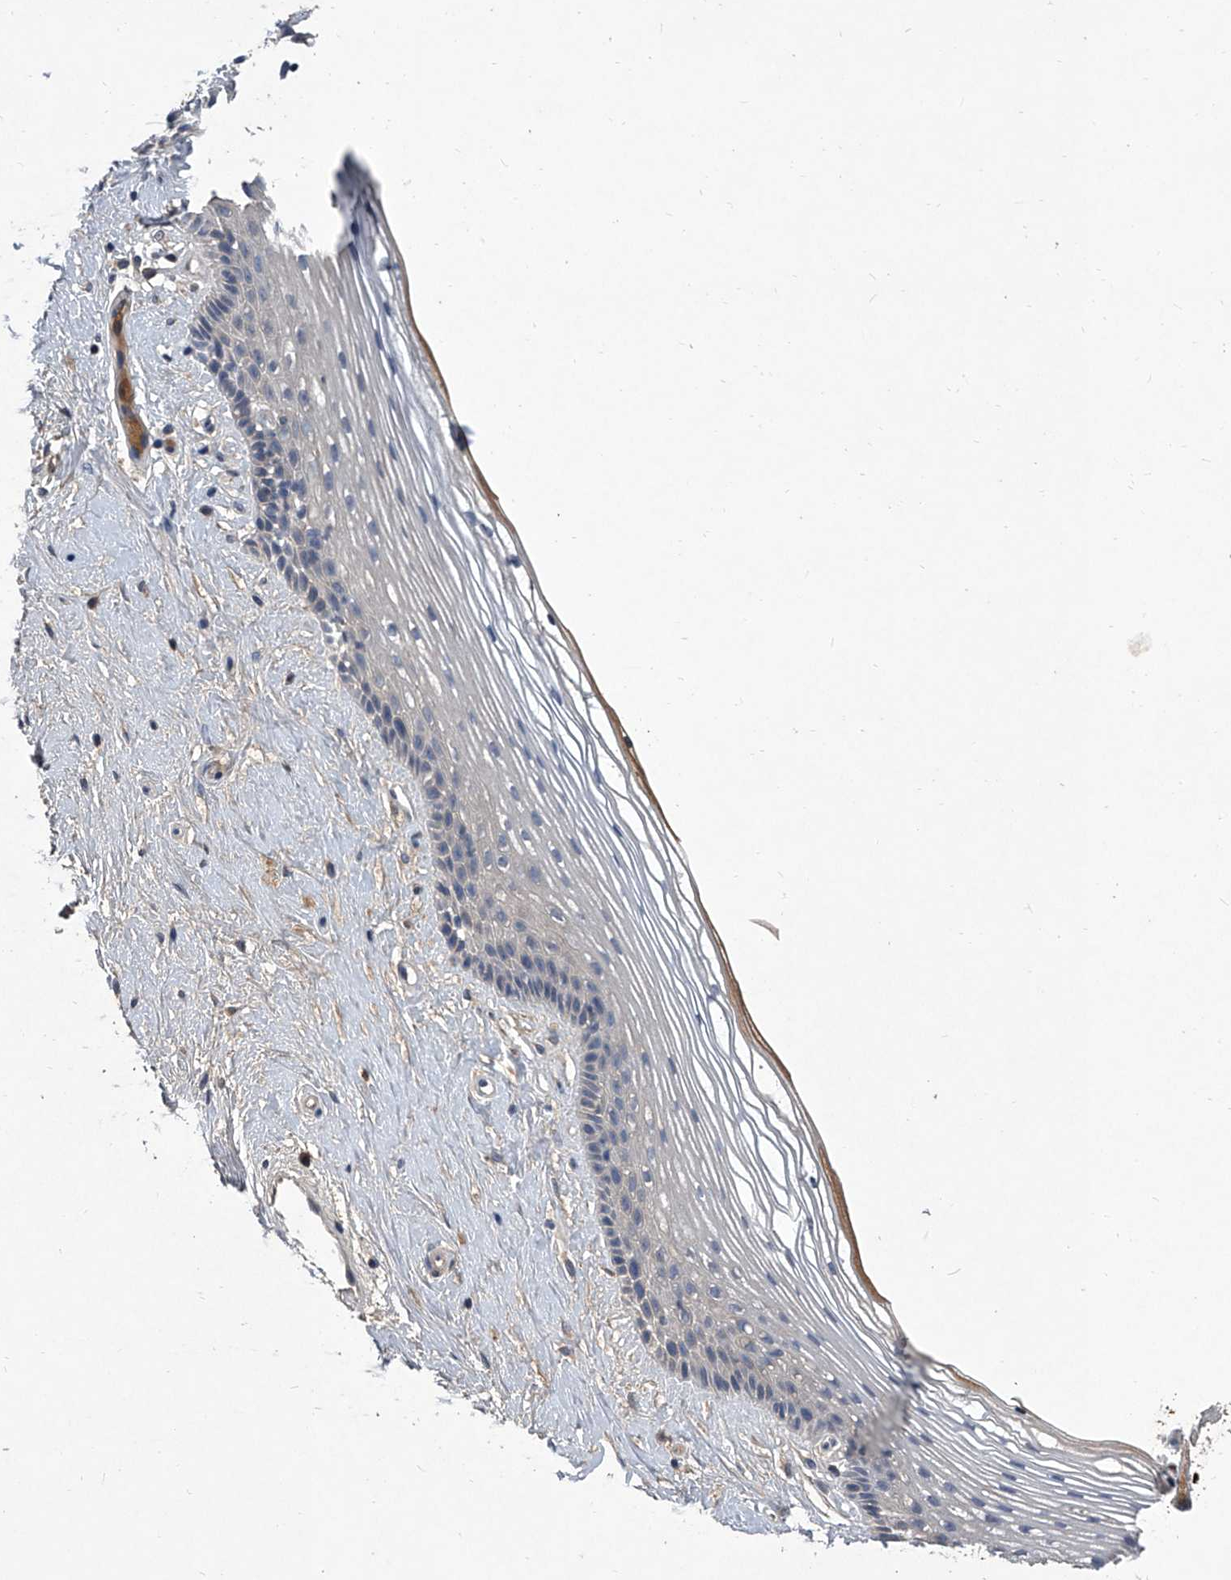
{"staining": {"intensity": "weak", "quantity": "<25%", "location": "cytoplasmic/membranous"}, "tissue": "vagina", "cell_type": "Squamous epithelial cells", "image_type": "normal", "snomed": [{"axis": "morphology", "description": "Normal tissue, NOS"}, {"axis": "topography", "description": "Vagina"}], "caption": "Immunohistochemical staining of normal human vagina exhibits no significant expression in squamous epithelial cells.", "gene": "C5", "patient": {"sex": "female", "age": 46}}